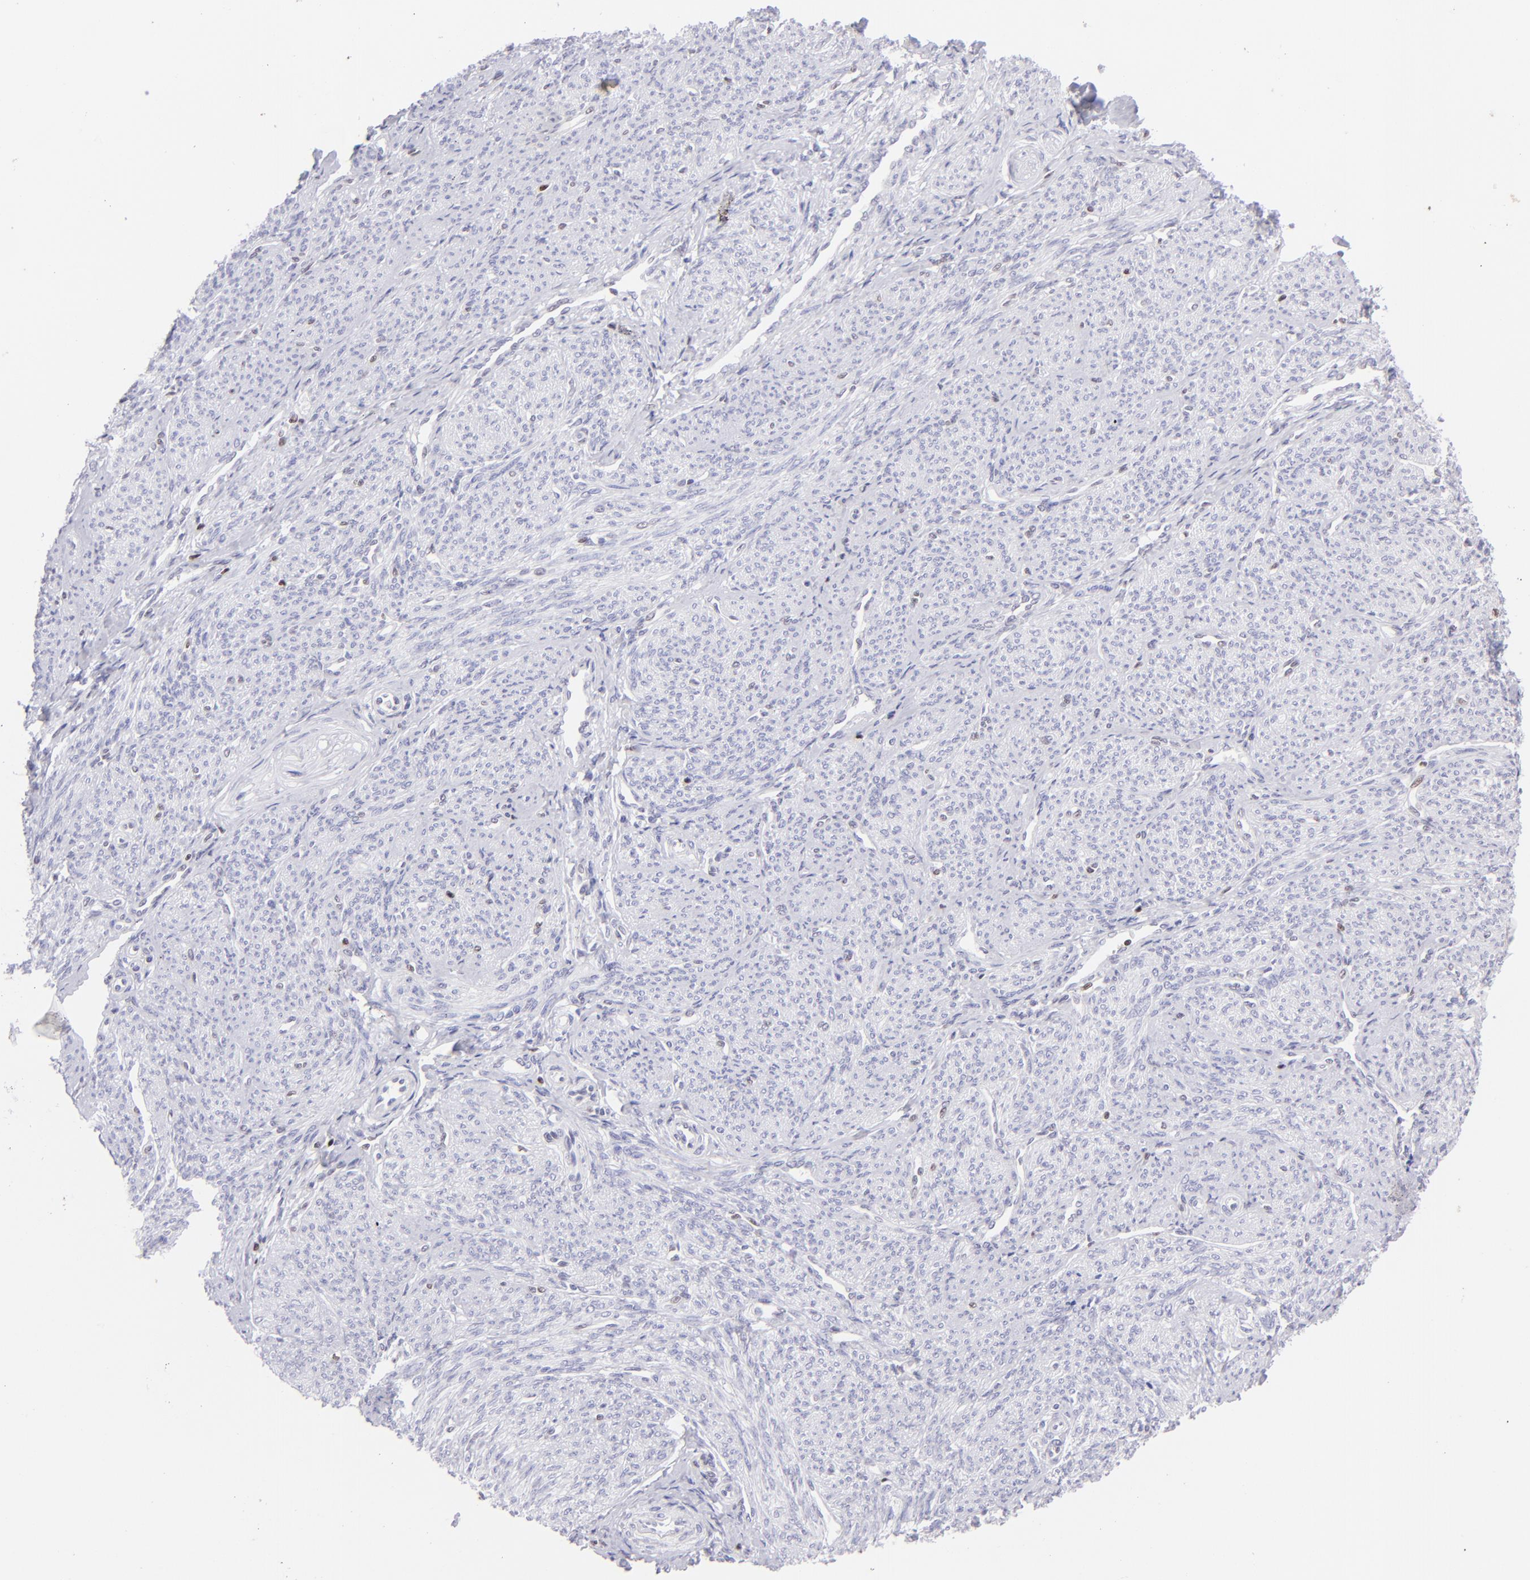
{"staining": {"intensity": "weak", "quantity": "<25%", "location": "nuclear"}, "tissue": "smooth muscle", "cell_type": "Smooth muscle cells", "image_type": "normal", "snomed": [{"axis": "morphology", "description": "Normal tissue, NOS"}, {"axis": "topography", "description": "Cervix"}, {"axis": "topography", "description": "Endometrium"}], "caption": "This is a image of IHC staining of unremarkable smooth muscle, which shows no expression in smooth muscle cells. Nuclei are stained in blue.", "gene": "ETS1", "patient": {"sex": "female", "age": 65}}